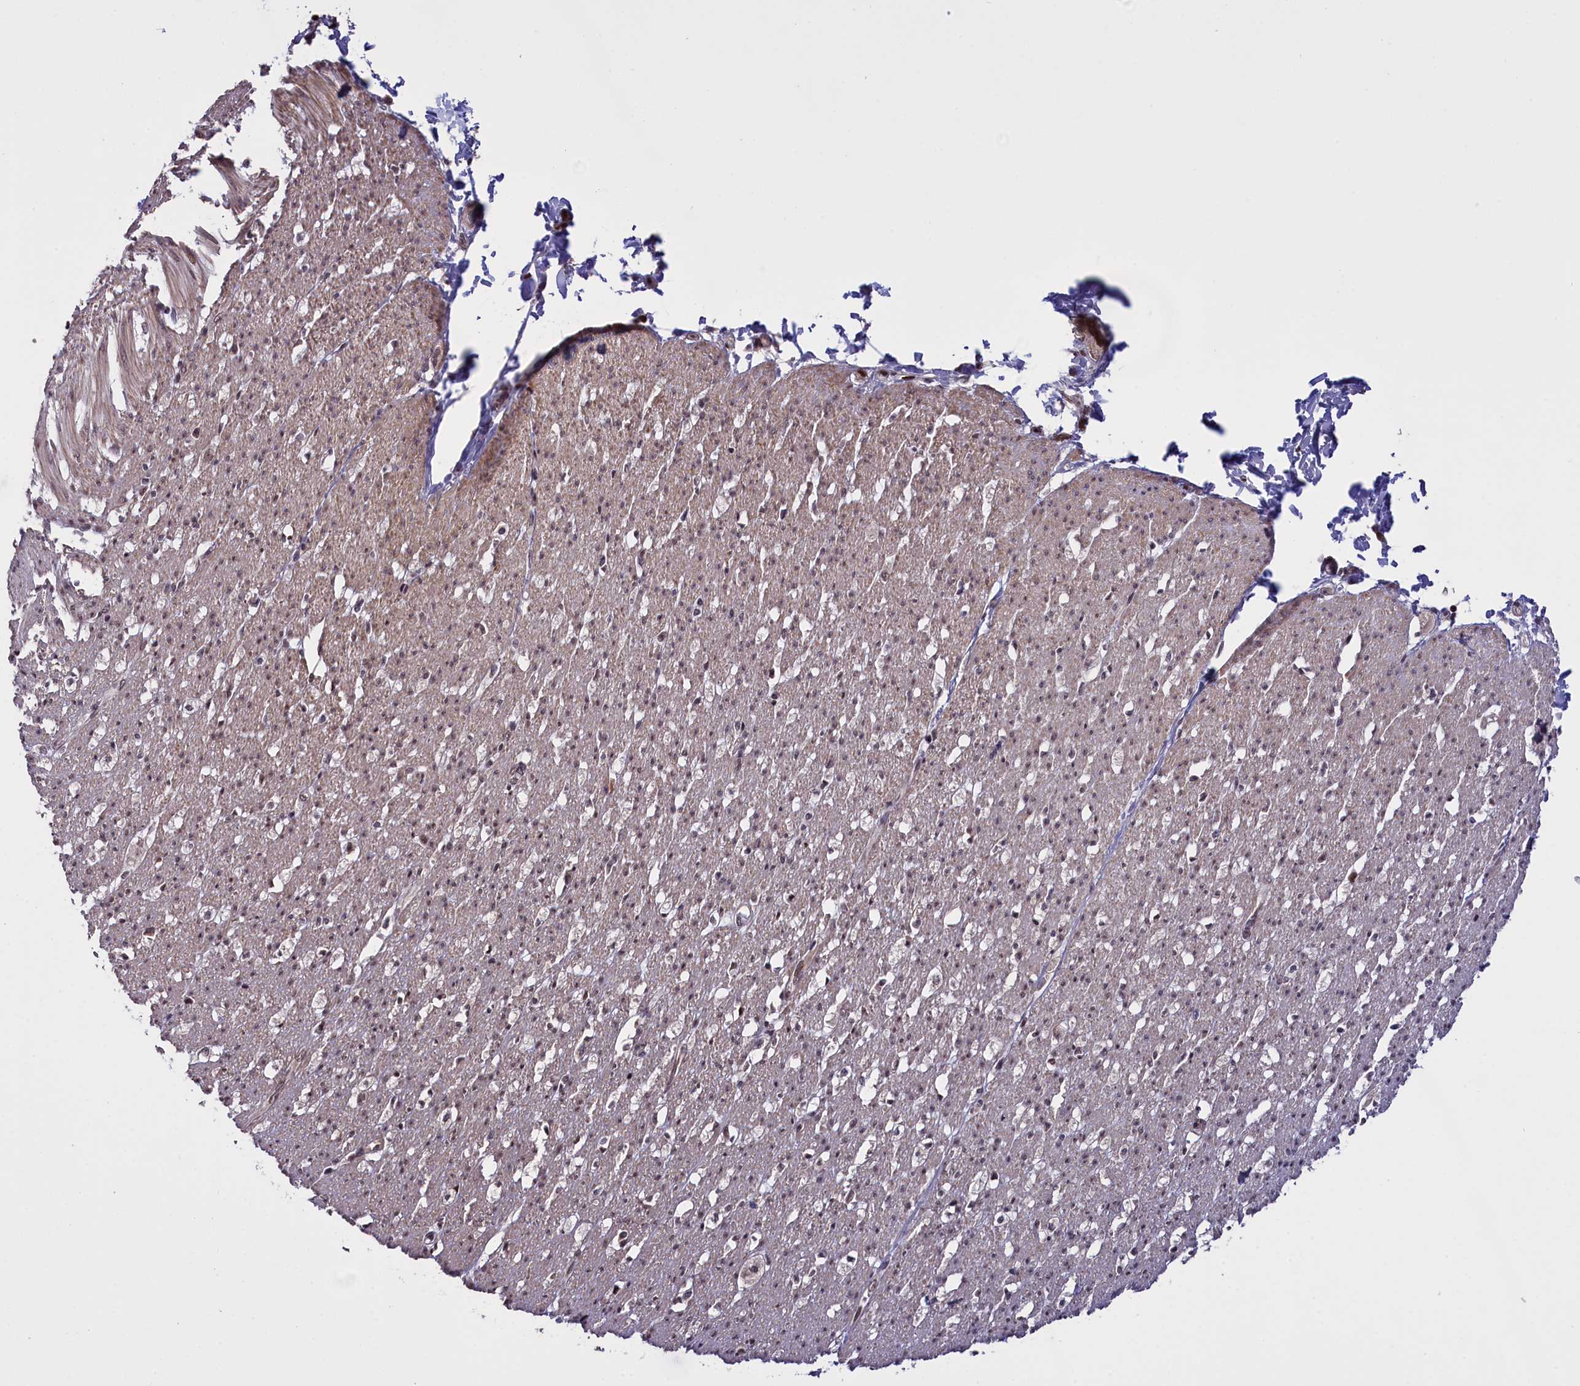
{"staining": {"intensity": "moderate", "quantity": ">75%", "location": "cytoplasmic/membranous,nuclear"}, "tissue": "smooth muscle", "cell_type": "Smooth muscle cells", "image_type": "normal", "snomed": [{"axis": "morphology", "description": "Normal tissue, NOS"}, {"axis": "morphology", "description": "Adenocarcinoma, NOS"}, {"axis": "topography", "description": "Colon"}, {"axis": "topography", "description": "Peripheral nerve tissue"}], "caption": "DAB (3,3'-diaminobenzidine) immunohistochemical staining of normal smooth muscle exhibits moderate cytoplasmic/membranous,nuclear protein staining in about >75% of smooth muscle cells.", "gene": "RELB", "patient": {"sex": "male", "age": 14}}